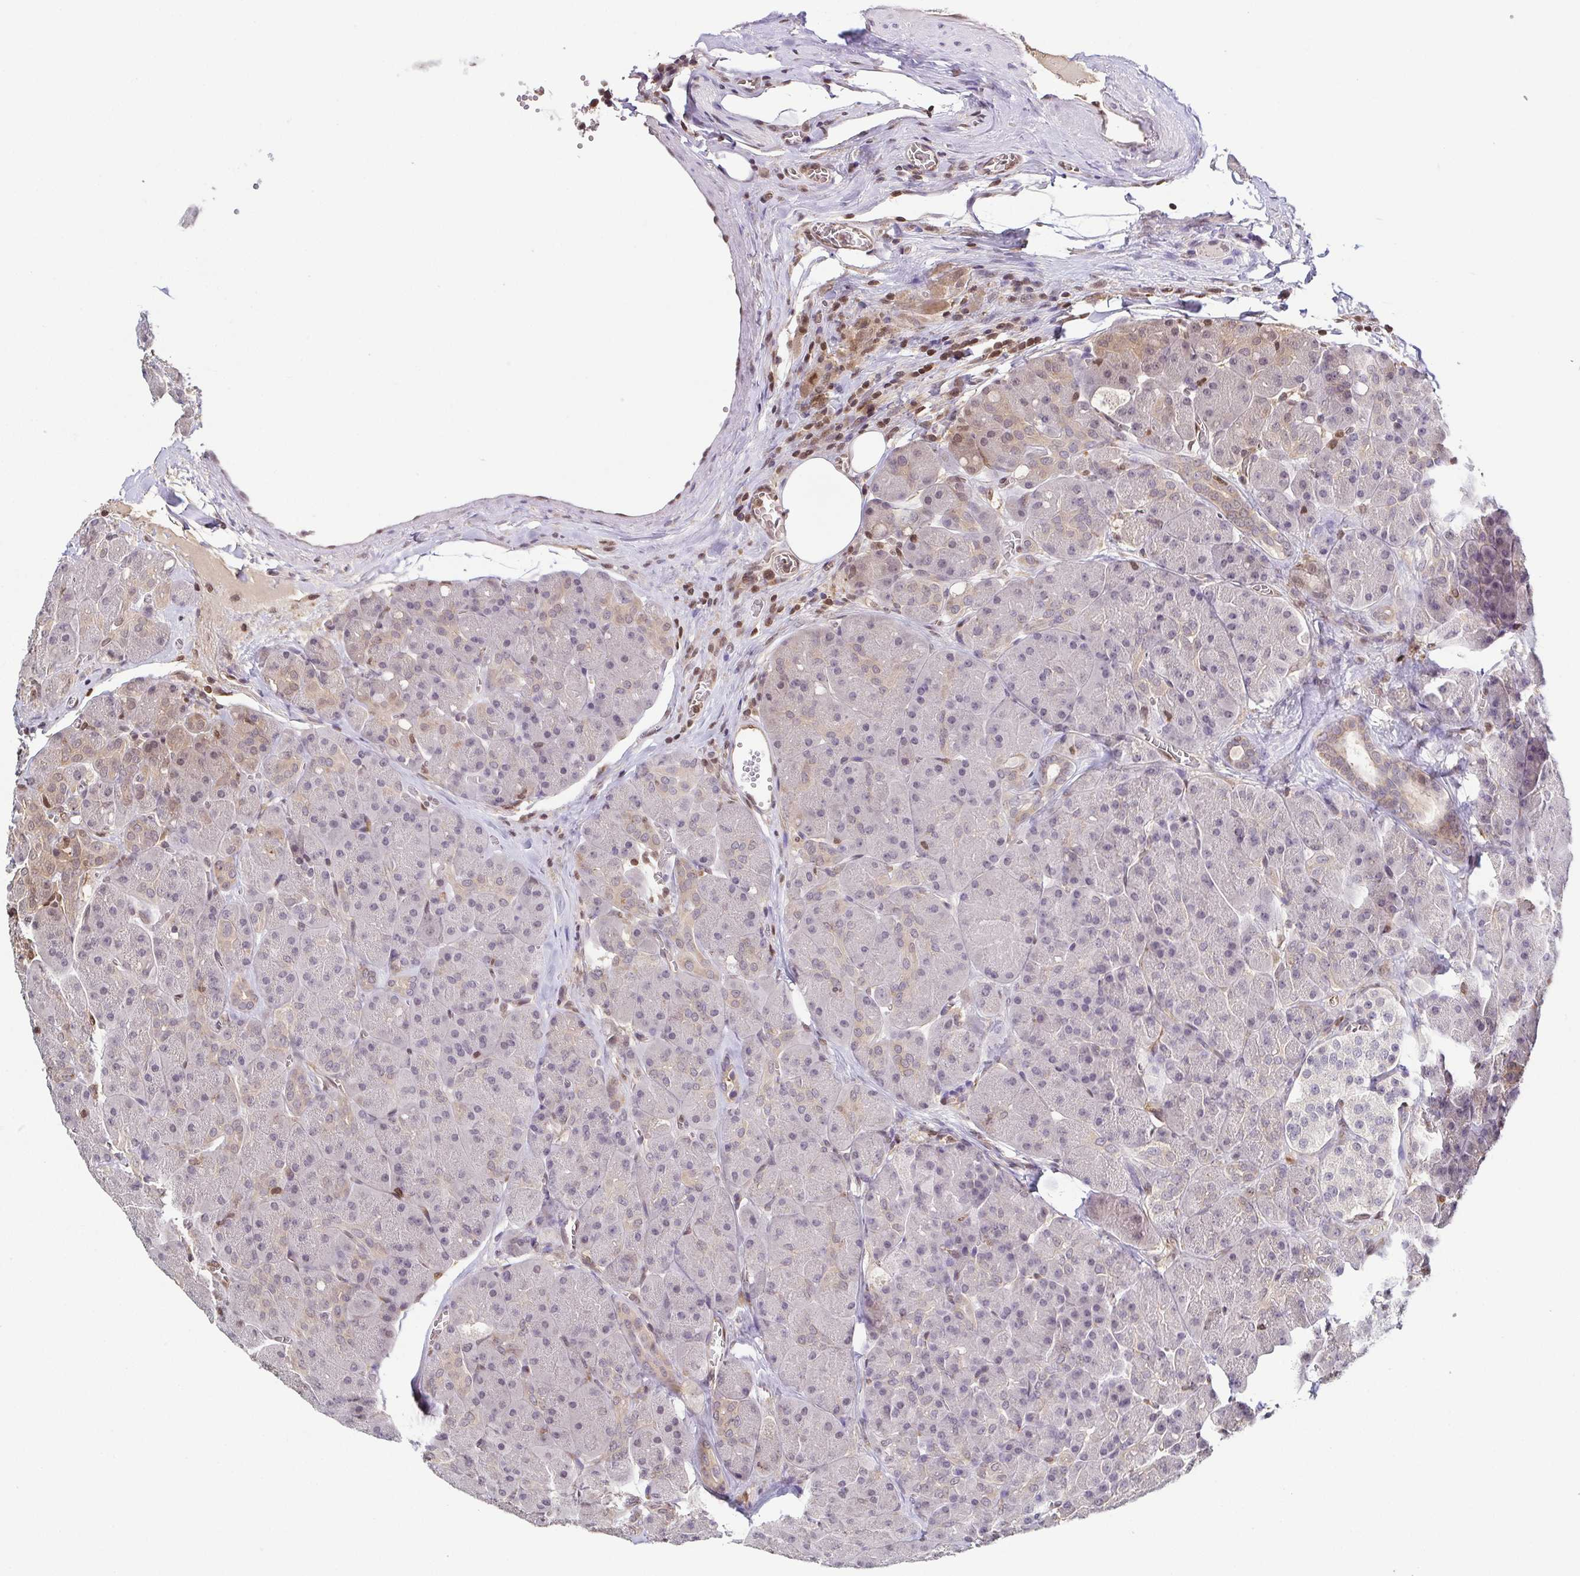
{"staining": {"intensity": "moderate", "quantity": "<25%", "location": "cytoplasmic/membranous,nuclear"}, "tissue": "pancreas", "cell_type": "Exocrine glandular cells", "image_type": "normal", "snomed": [{"axis": "morphology", "description": "Normal tissue, NOS"}, {"axis": "topography", "description": "Pancreas"}], "caption": "Protein staining of unremarkable pancreas exhibits moderate cytoplasmic/membranous,nuclear staining in approximately <25% of exocrine glandular cells. Immunohistochemistry (ihc) stains the protein of interest in brown and the nuclei are stained blue.", "gene": "PSMB9", "patient": {"sex": "male", "age": 55}}